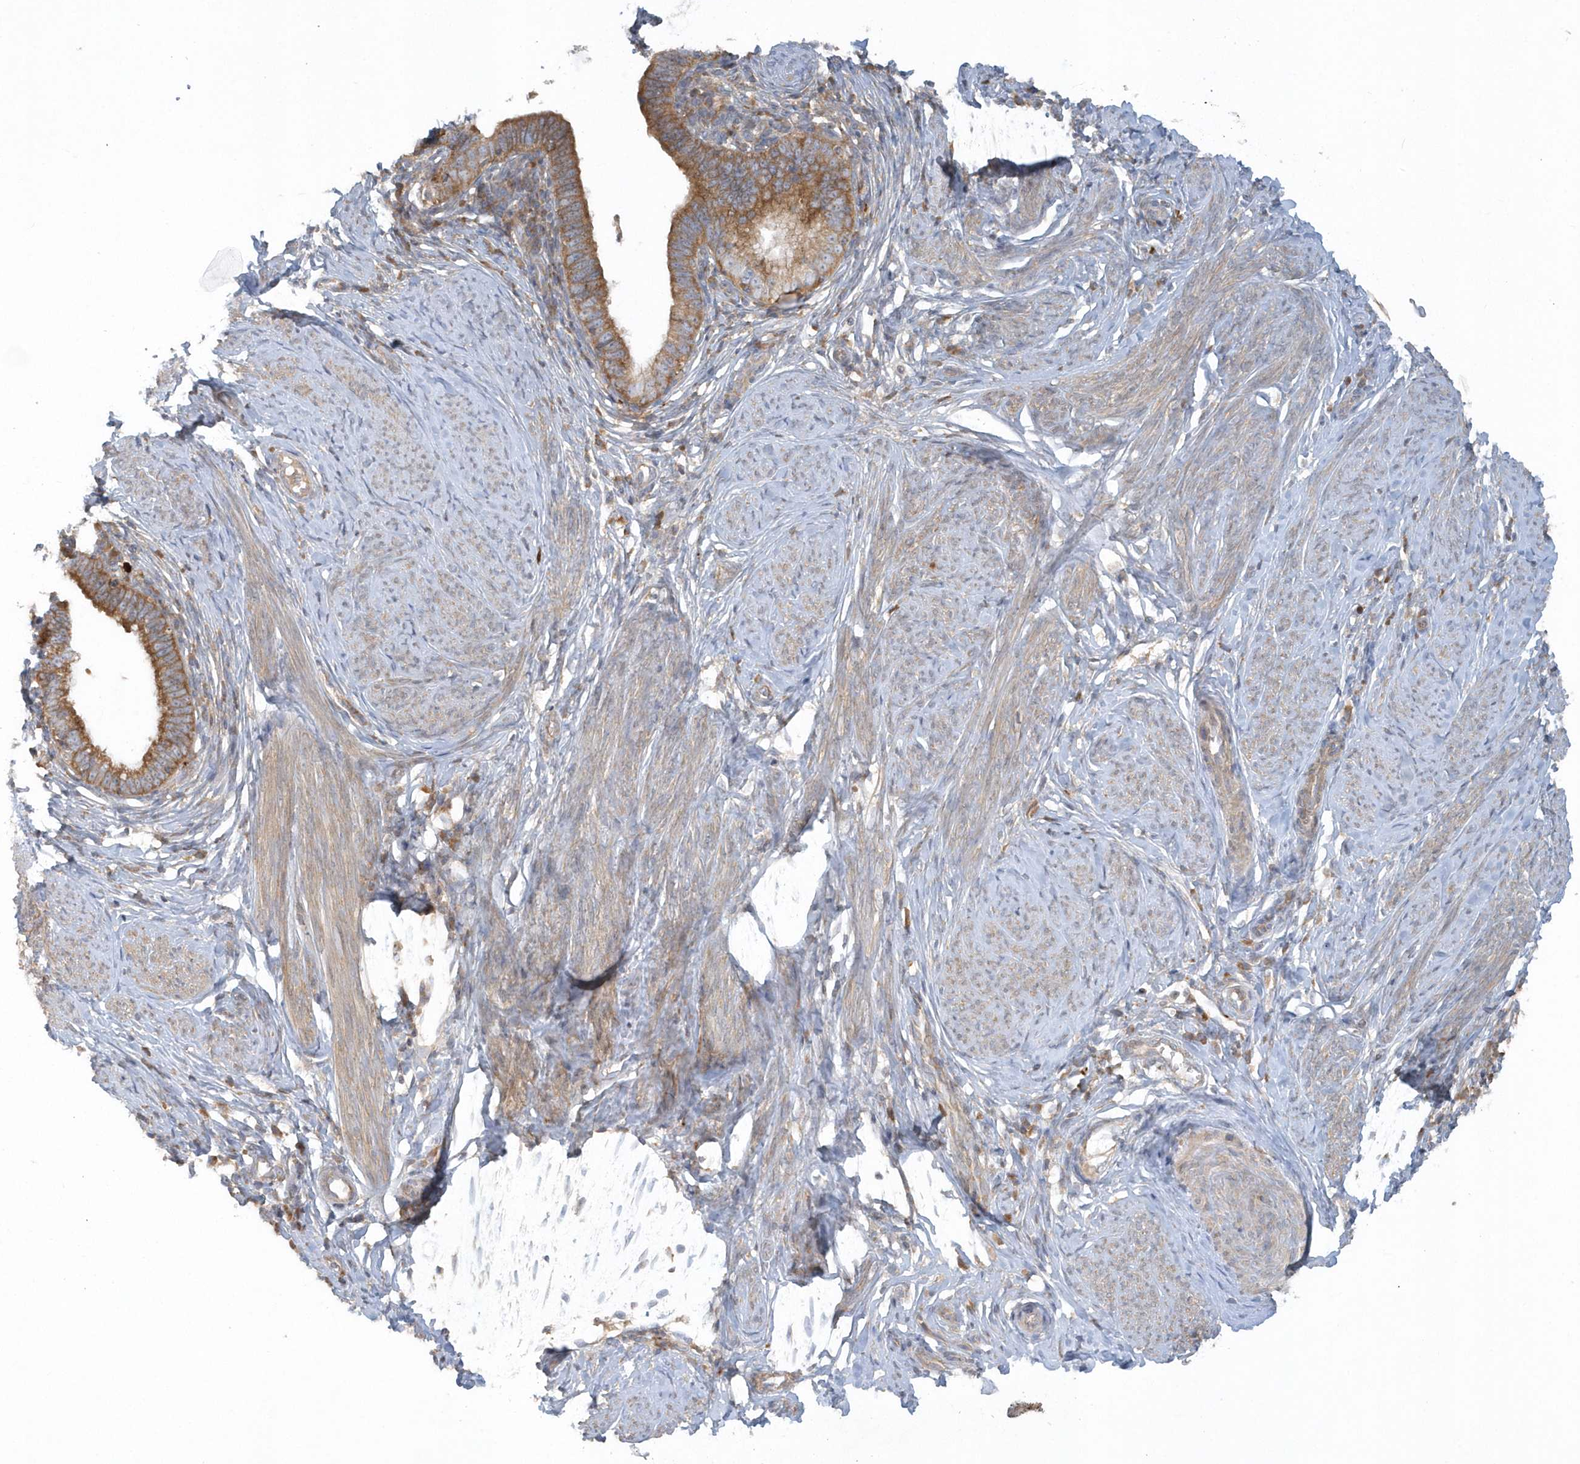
{"staining": {"intensity": "moderate", "quantity": ">75%", "location": "cytoplasmic/membranous"}, "tissue": "cervical cancer", "cell_type": "Tumor cells", "image_type": "cancer", "snomed": [{"axis": "morphology", "description": "Adenocarcinoma, NOS"}, {"axis": "topography", "description": "Cervix"}], "caption": "DAB immunohistochemical staining of cervical adenocarcinoma displays moderate cytoplasmic/membranous protein positivity in about >75% of tumor cells.", "gene": "CNOT10", "patient": {"sex": "female", "age": 36}}